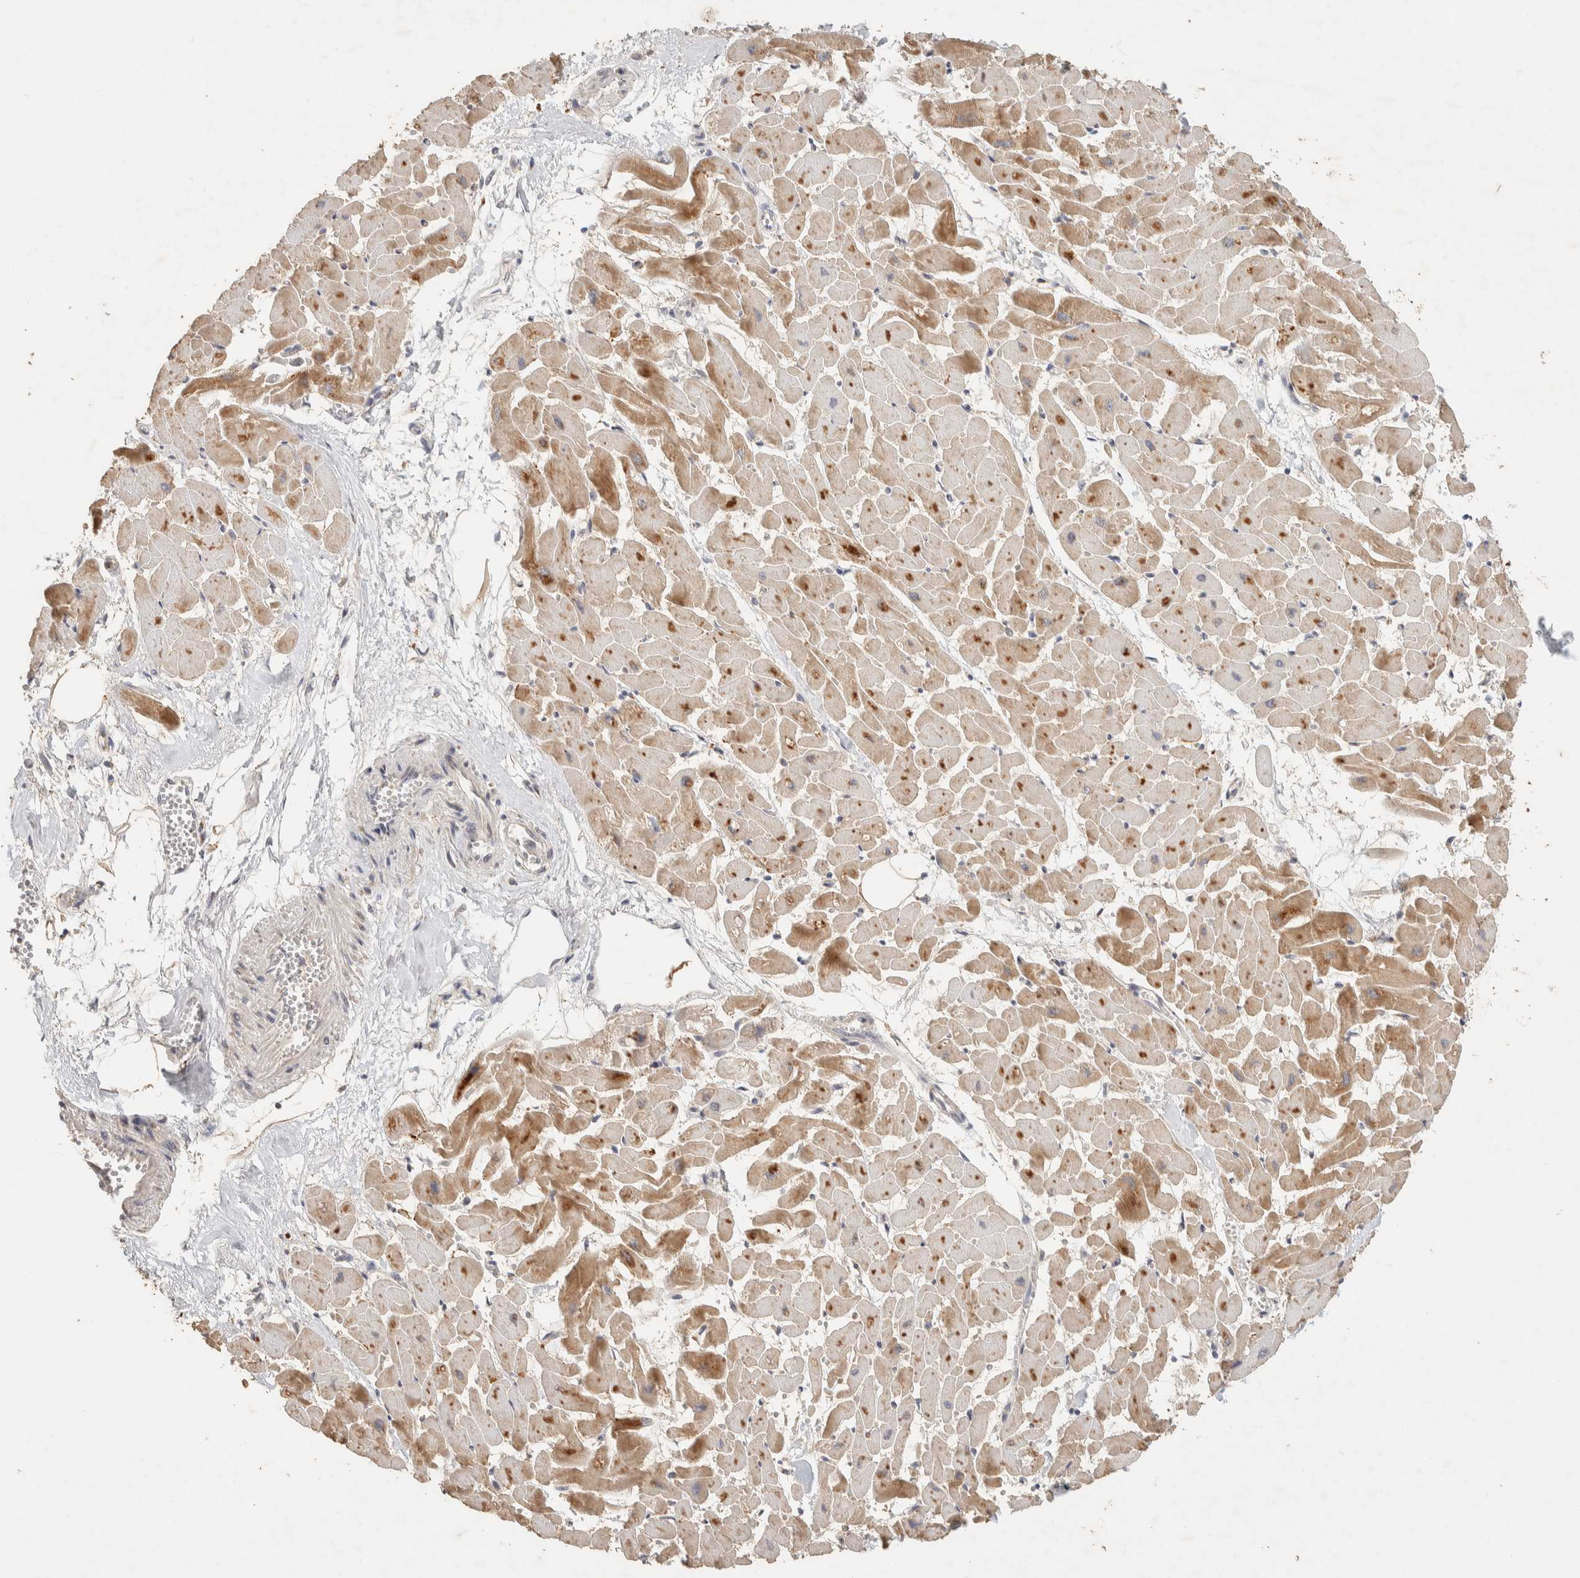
{"staining": {"intensity": "moderate", "quantity": ">75%", "location": "cytoplasmic/membranous"}, "tissue": "heart muscle", "cell_type": "Cardiomyocytes", "image_type": "normal", "snomed": [{"axis": "morphology", "description": "Normal tissue, NOS"}, {"axis": "topography", "description": "Heart"}], "caption": "Cardiomyocytes demonstrate medium levels of moderate cytoplasmic/membranous staining in approximately >75% of cells in normal heart muscle.", "gene": "ITPA", "patient": {"sex": "female", "age": 19}}